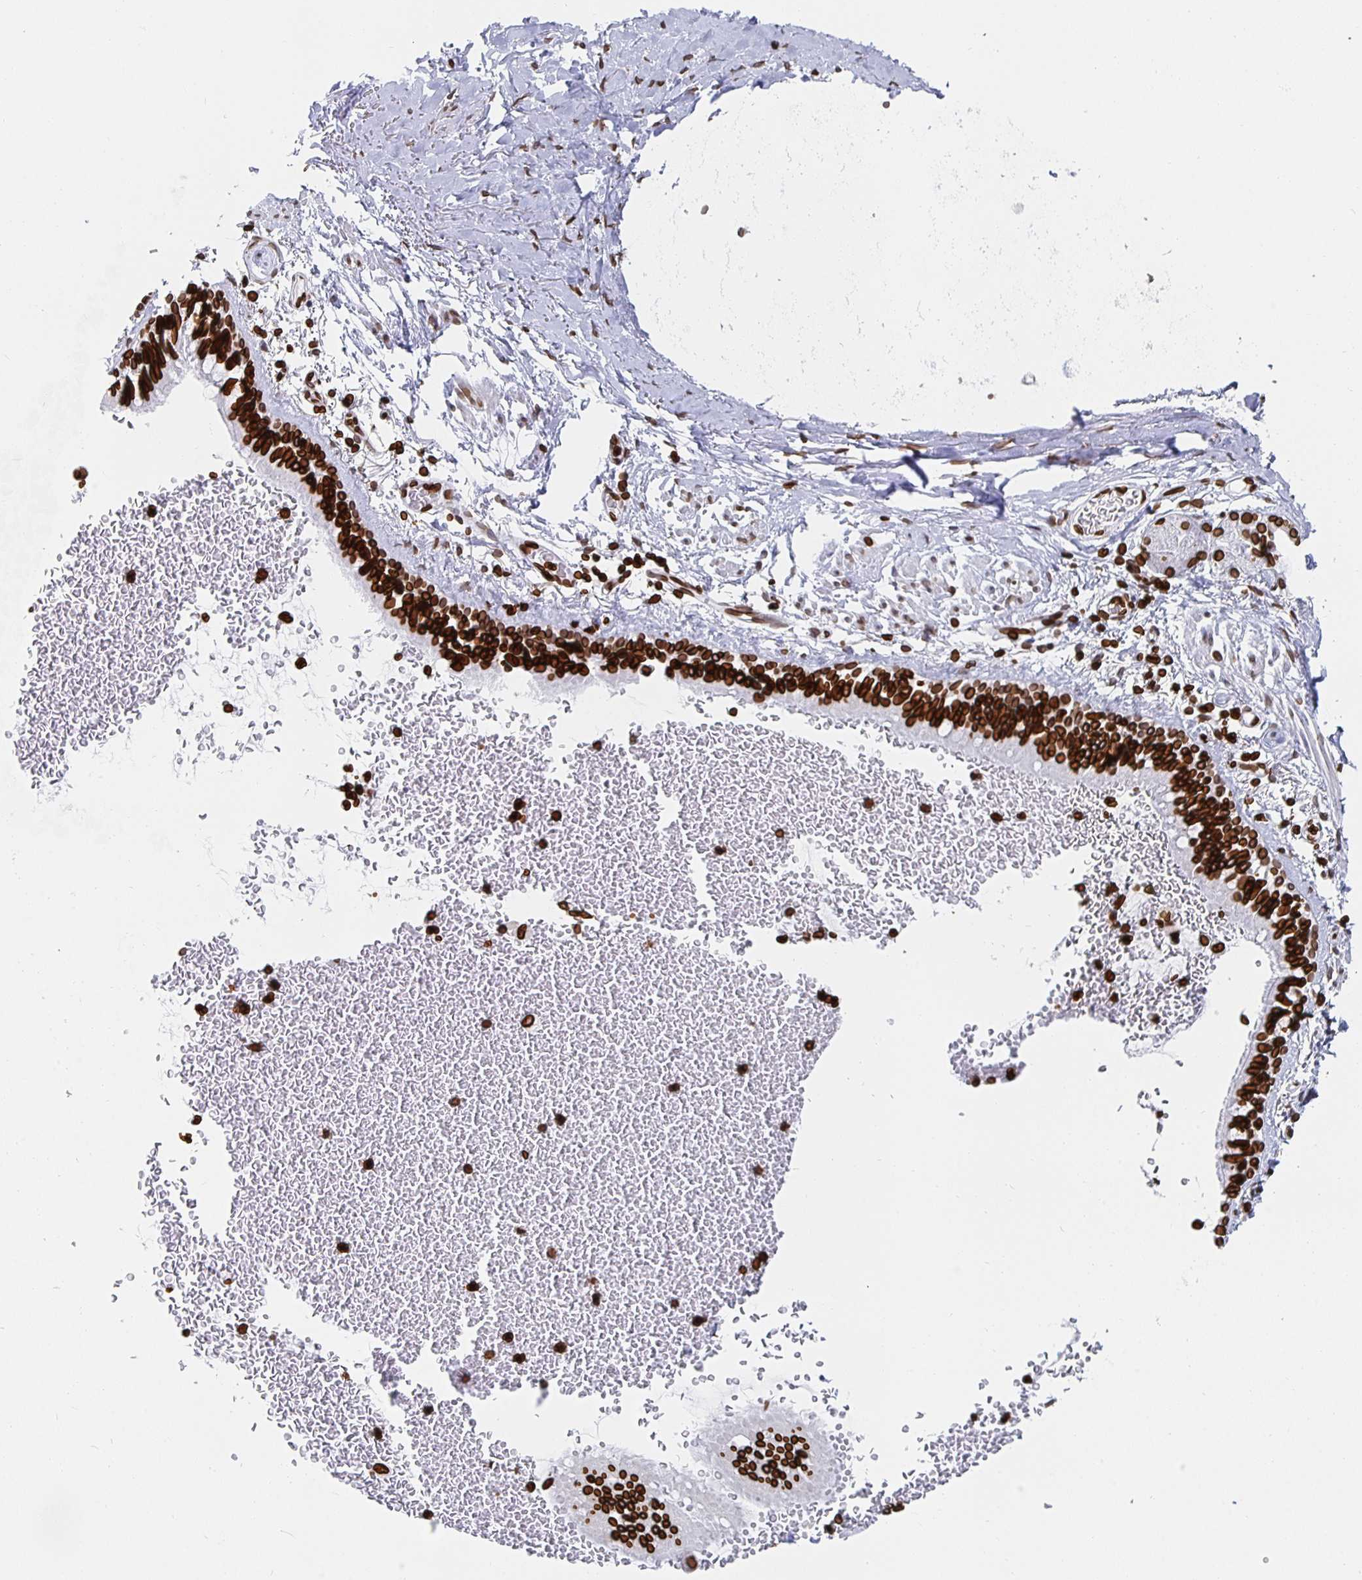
{"staining": {"intensity": "strong", "quantity": ">75%", "location": "cytoplasmic/membranous,nuclear"}, "tissue": "bronchus", "cell_type": "Respiratory epithelial cells", "image_type": "normal", "snomed": [{"axis": "morphology", "description": "Normal tissue, NOS"}, {"axis": "topography", "description": "Lymph node"}, {"axis": "topography", "description": "Cartilage tissue"}, {"axis": "topography", "description": "Bronchus"}], "caption": "A brown stain shows strong cytoplasmic/membranous,nuclear staining of a protein in respiratory epithelial cells of normal bronchus.", "gene": "LMNB1", "patient": {"sex": "female", "age": 70}}